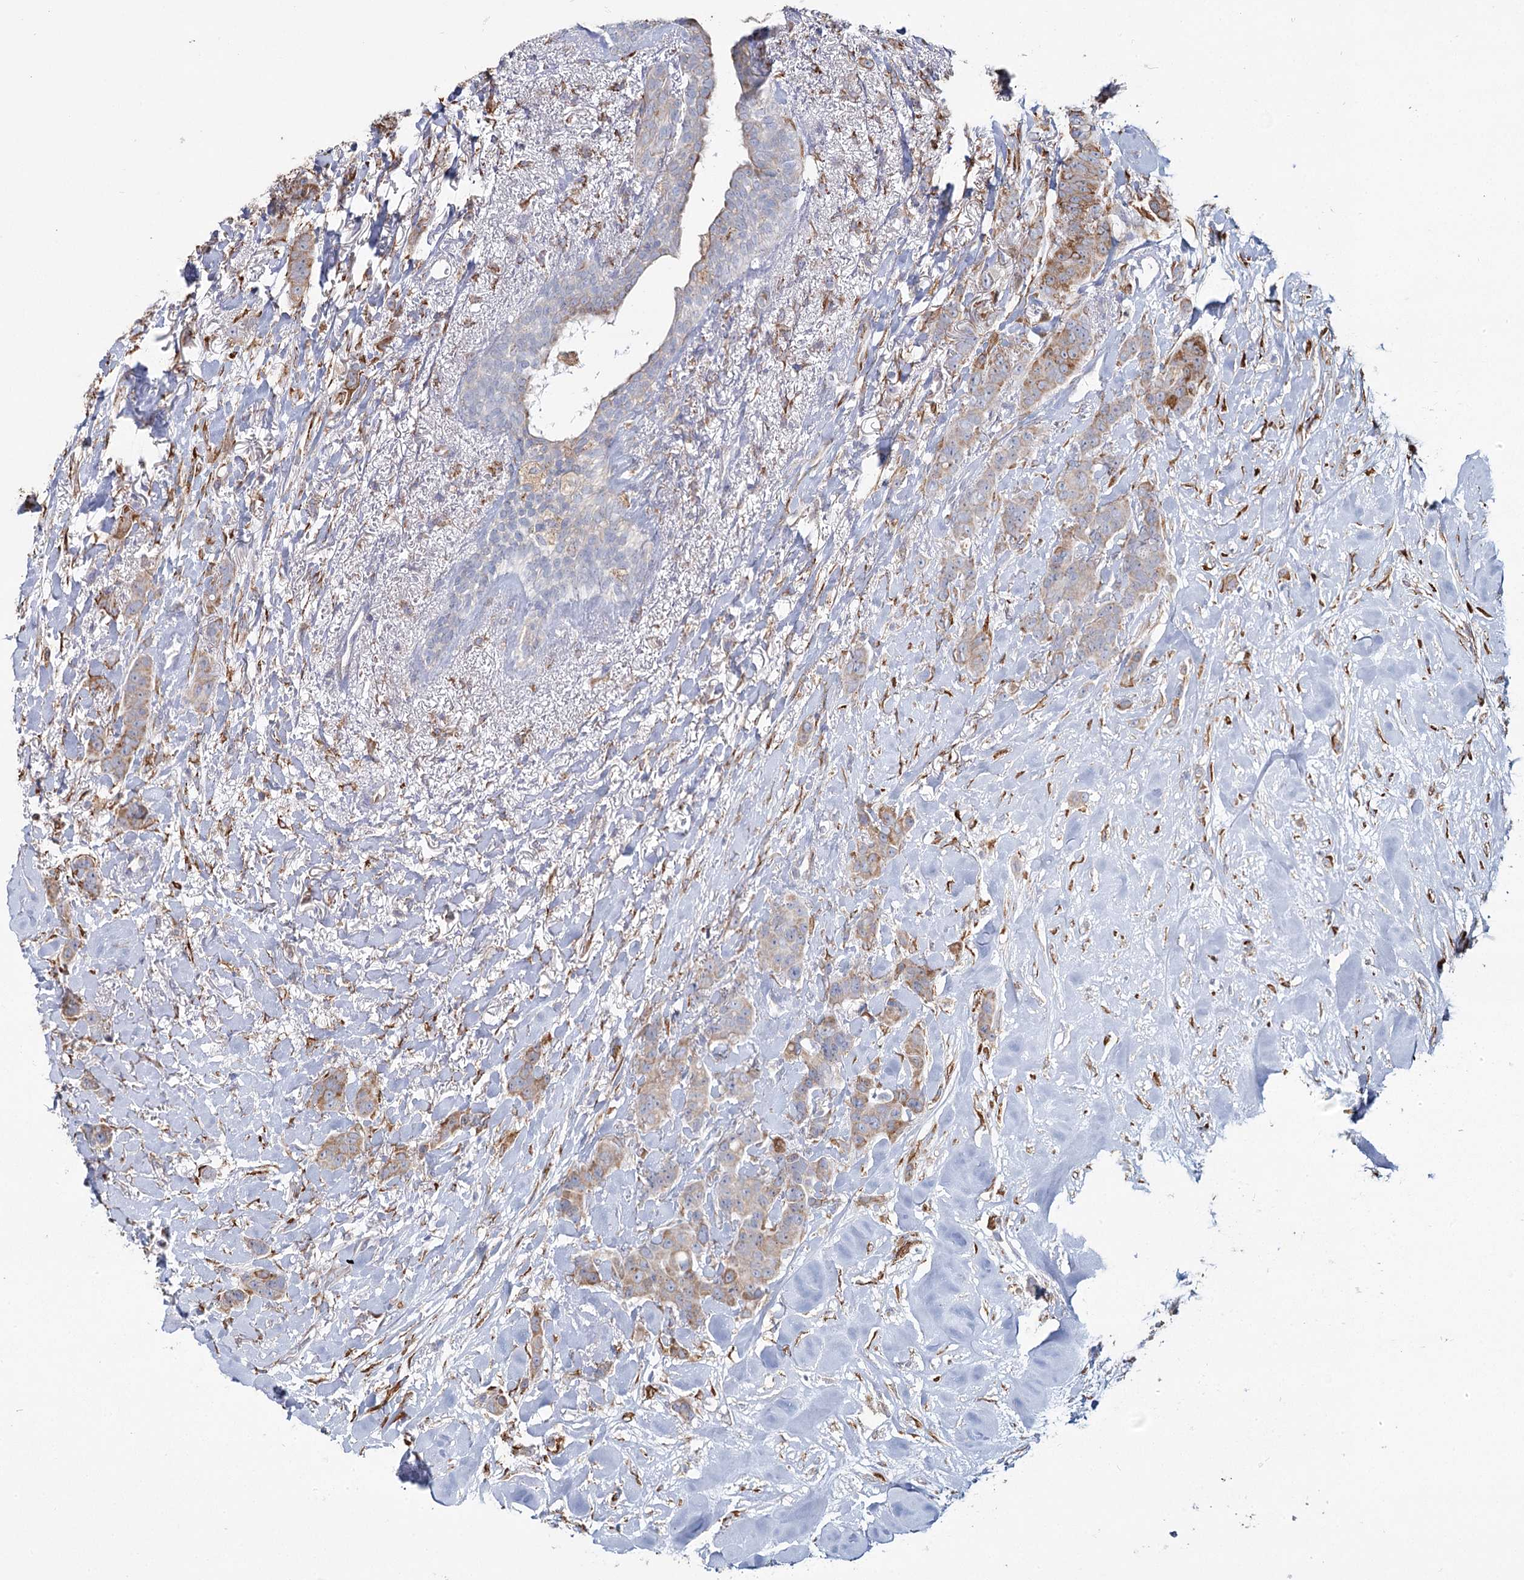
{"staining": {"intensity": "moderate", "quantity": ">75%", "location": "cytoplasmic/membranous"}, "tissue": "breast cancer", "cell_type": "Tumor cells", "image_type": "cancer", "snomed": [{"axis": "morphology", "description": "Duct carcinoma"}, {"axis": "topography", "description": "Breast"}], "caption": "This image exhibits breast infiltrating ductal carcinoma stained with immunohistochemistry to label a protein in brown. The cytoplasmic/membranous of tumor cells show moderate positivity for the protein. Nuclei are counter-stained blue.", "gene": "ZCCHC9", "patient": {"sex": "female", "age": 40}}